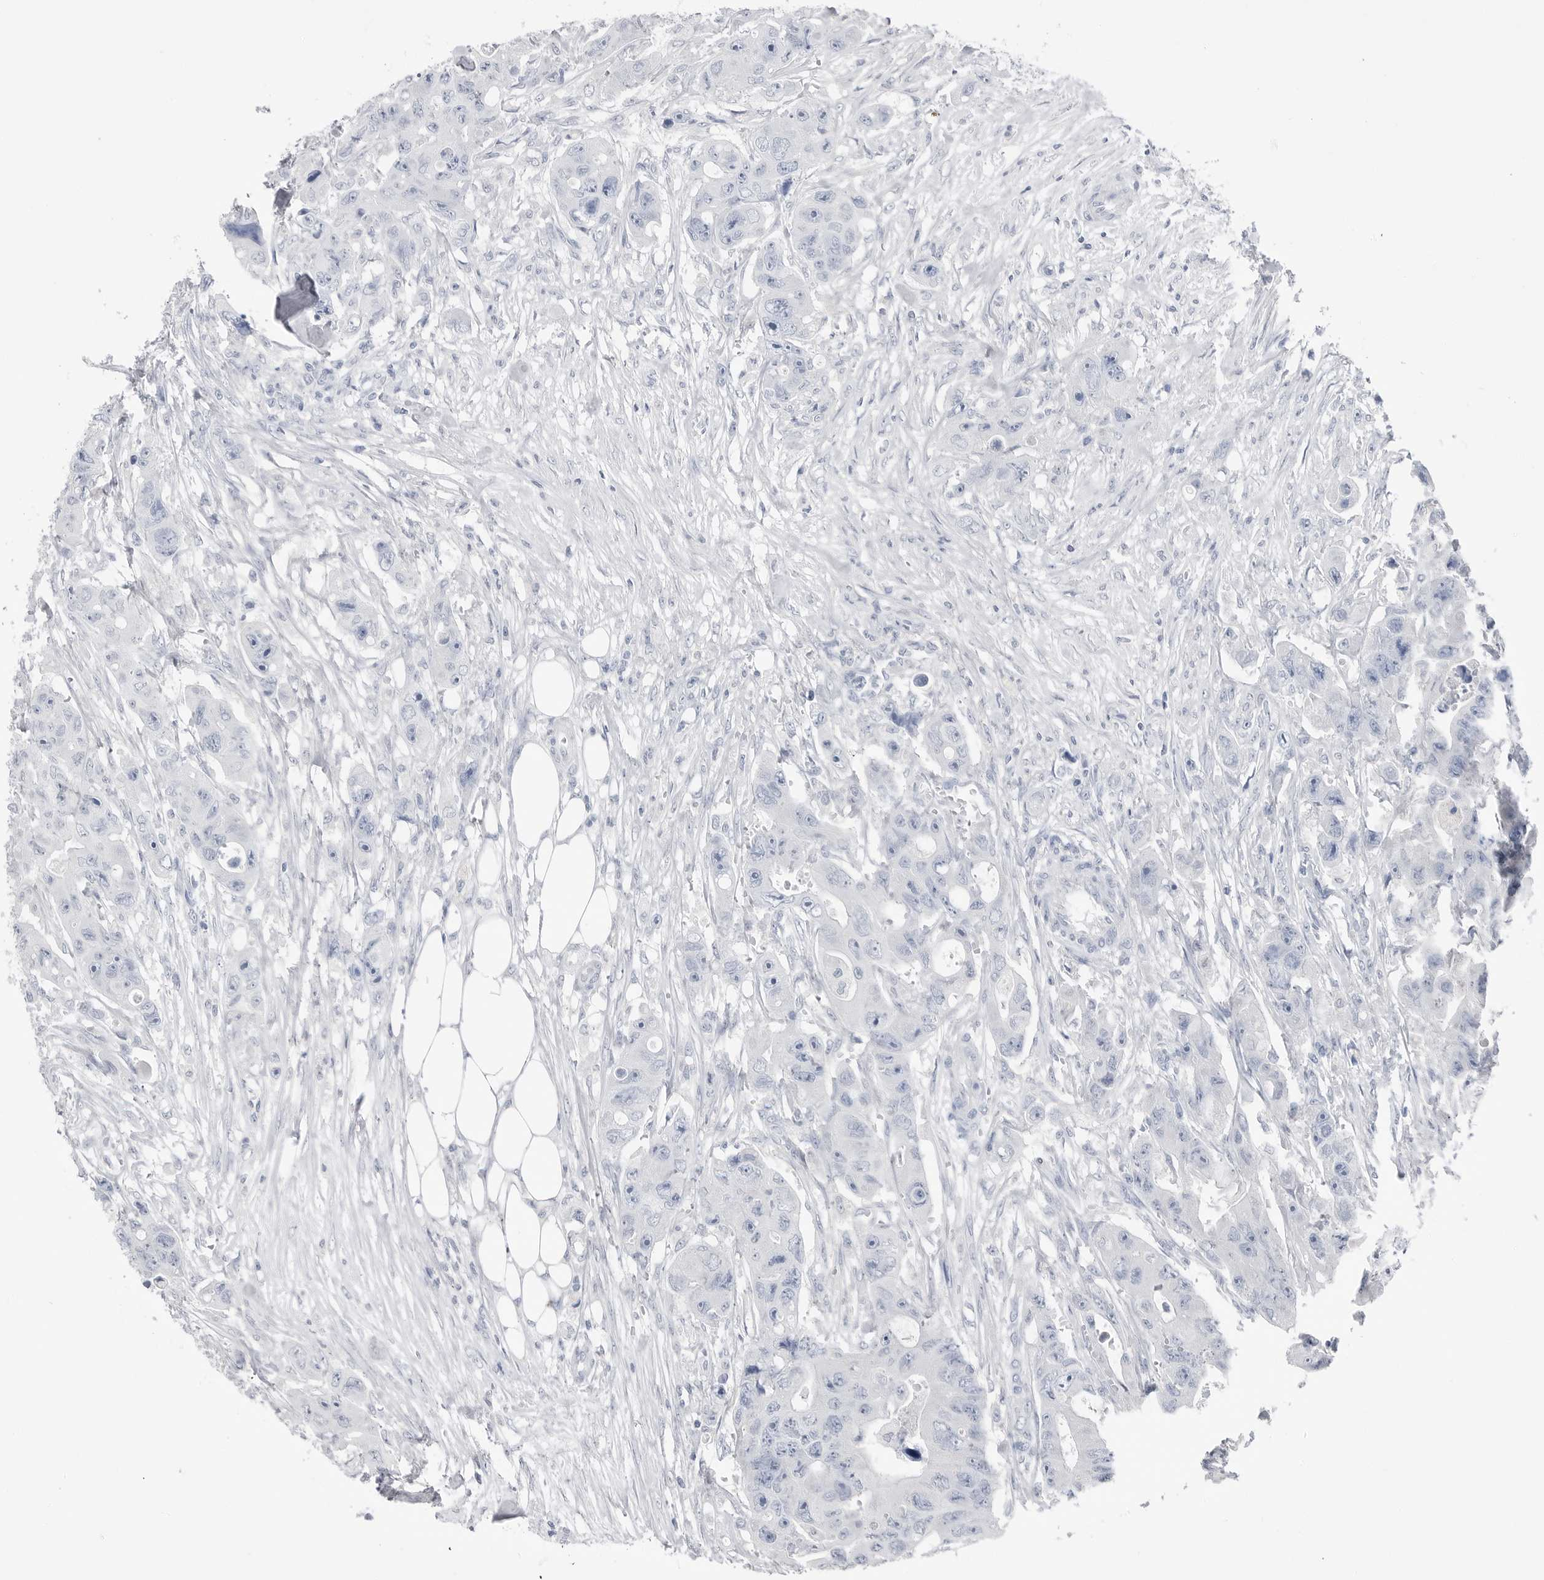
{"staining": {"intensity": "negative", "quantity": "none", "location": "none"}, "tissue": "colorectal cancer", "cell_type": "Tumor cells", "image_type": "cancer", "snomed": [{"axis": "morphology", "description": "Adenocarcinoma, NOS"}, {"axis": "topography", "description": "Colon"}], "caption": "Colorectal cancer (adenocarcinoma) was stained to show a protein in brown. There is no significant expression in tumor cells.", "gene": "ABHD12", "patient": {"sex": "female", "age": 46}}